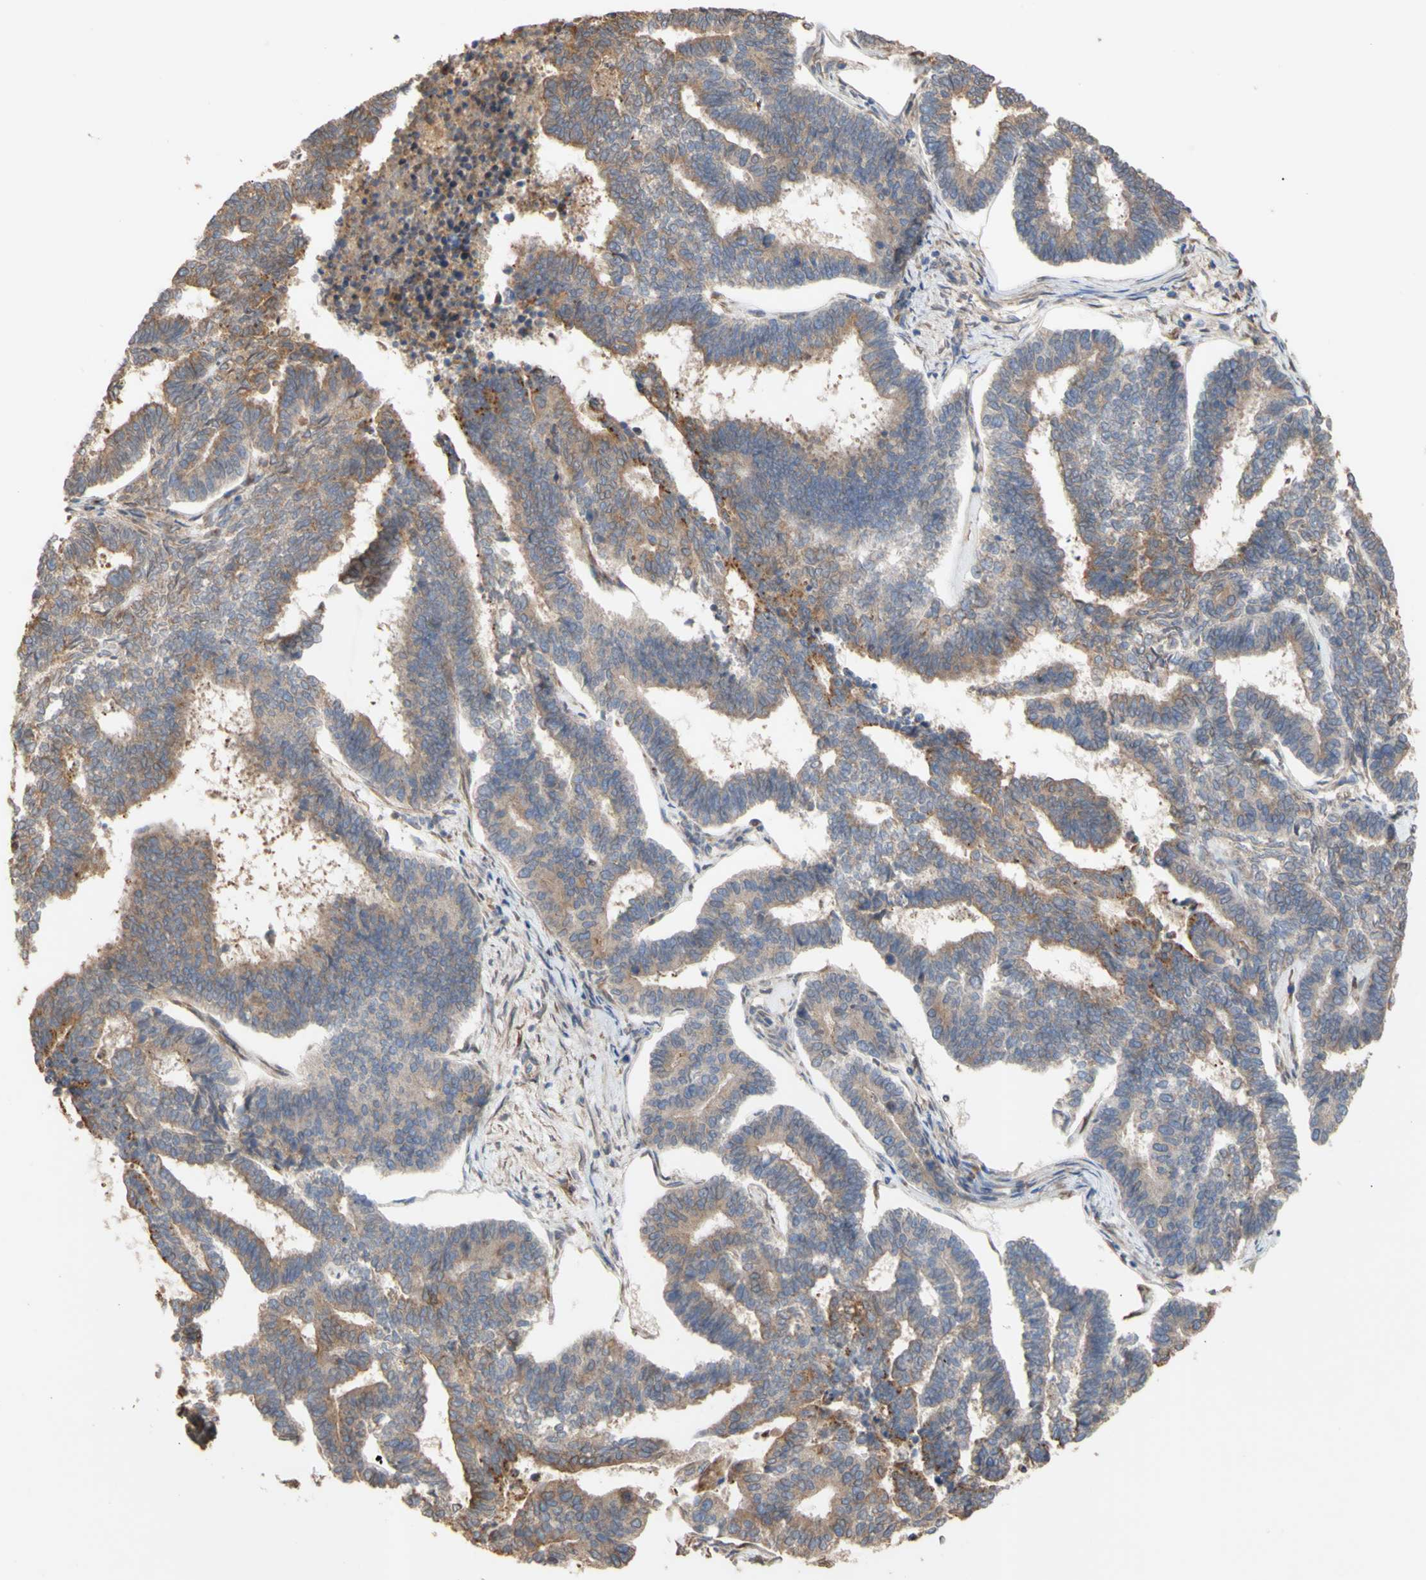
{"staining": {"intensity": "moderate", "quantity": "25%-75%", "location": "cytoplasmic/membranous"}, "tissue": "endometrial cancer", "cell_type": "Tumor cells", "image_type": "cancer", "snomed": [{"axis": "morphology", "description": "Adenocarcinoma, NOS"}, {"axis": "topography", "description": "Endometrium"}], "caption": "This is an image of immunohistochemistry (IHC) staining of endometrial cancer, which shows moderate staining in the cytoplasmic/membranous of tumor cells.", "gene": "NECTIN3", "patient": {"sex": "female", "age": 70}}